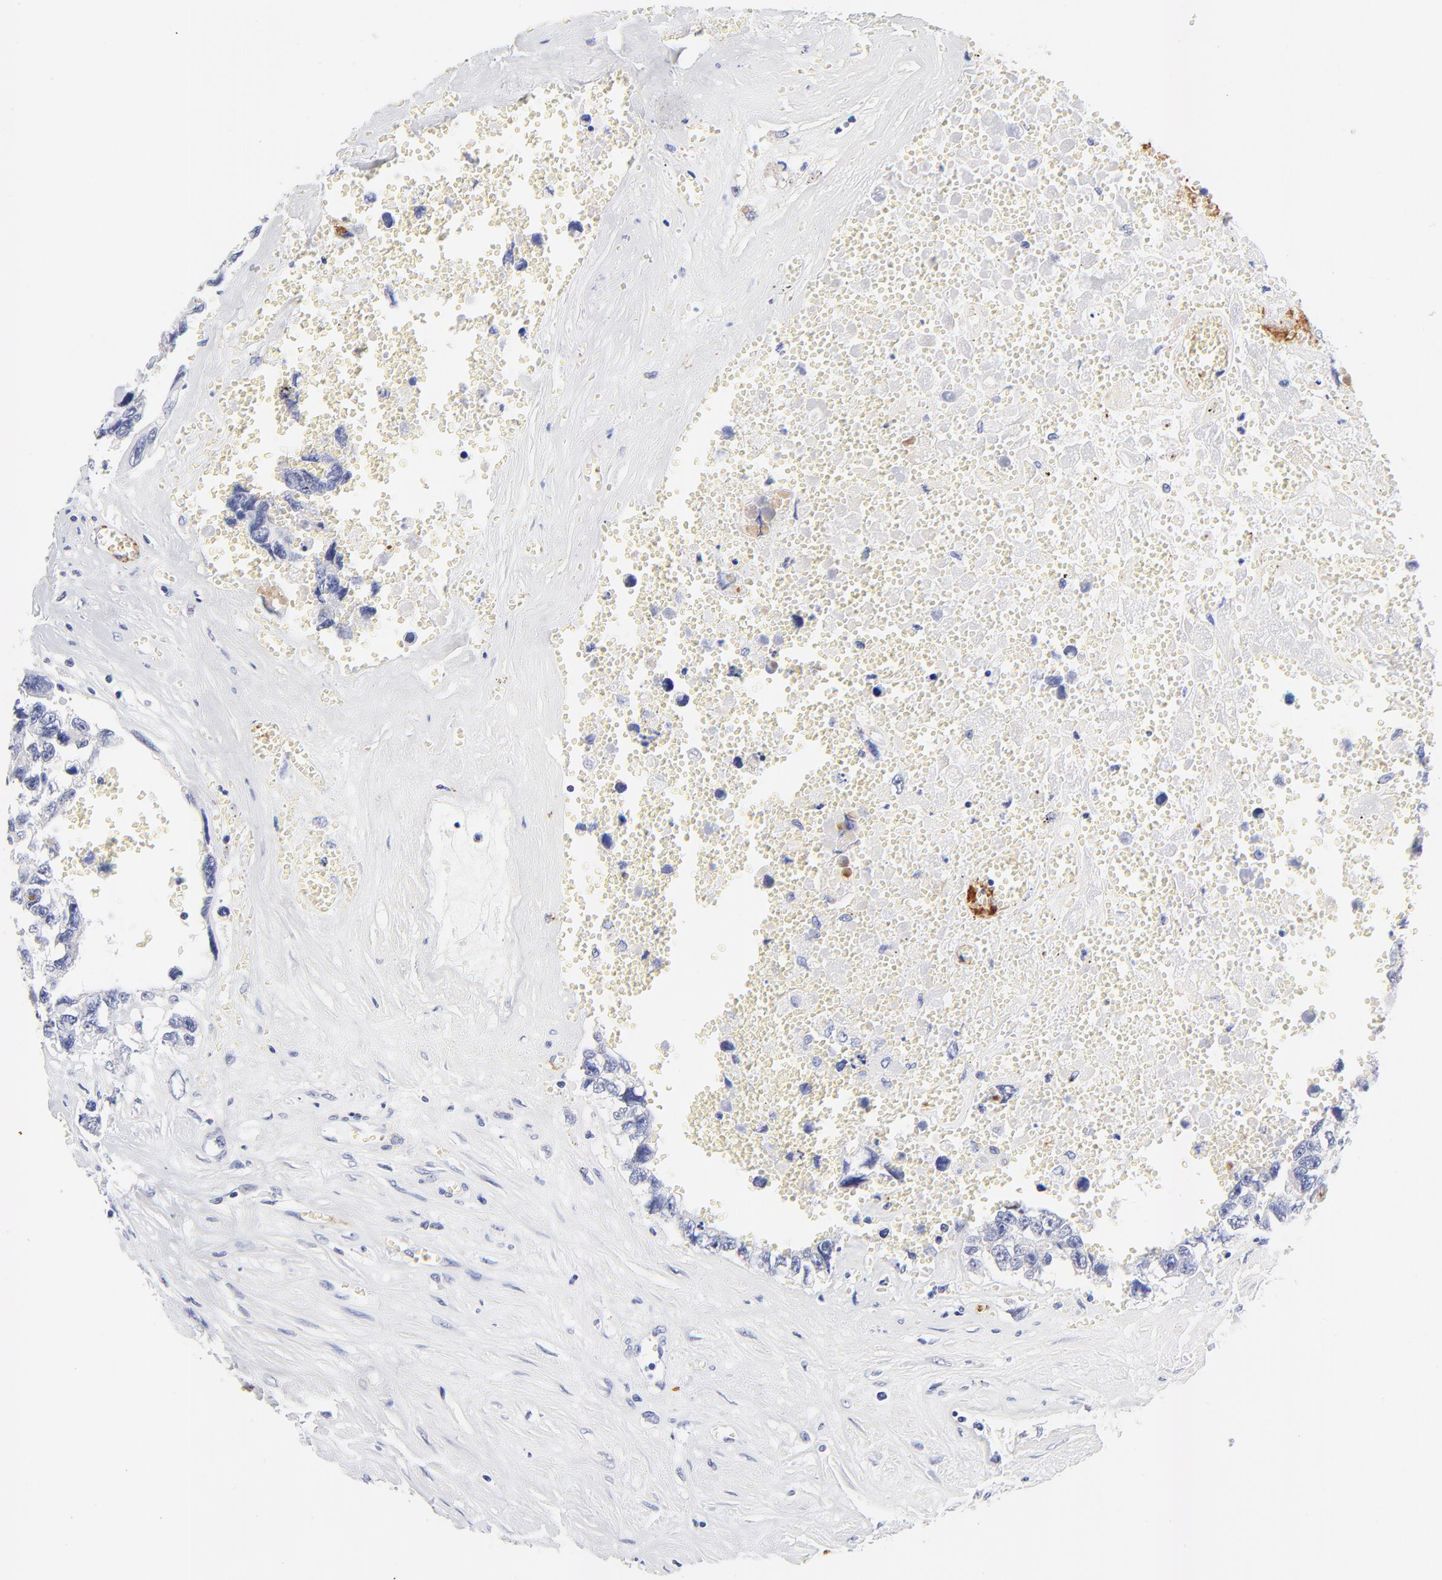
{"staining": {"intensity": "negative", "quantity": "none", "location": "none"}, "tissue": "testis cancer", "cell_type": "Tumor cells", "image_type": "cancer", "snomed": [{"axis": "morphology", "description": "Carcinoma, Embryonal, NOS"}, {"axis": "topography", "description": "Testis"}], "caption": "High power microscopy micrograph of an immunohistochemistry image of testis cancer, revealing no significant staining in tumor cells.", "gene": "FAM117B", "patient": {"sex": "male", "age": 31}}